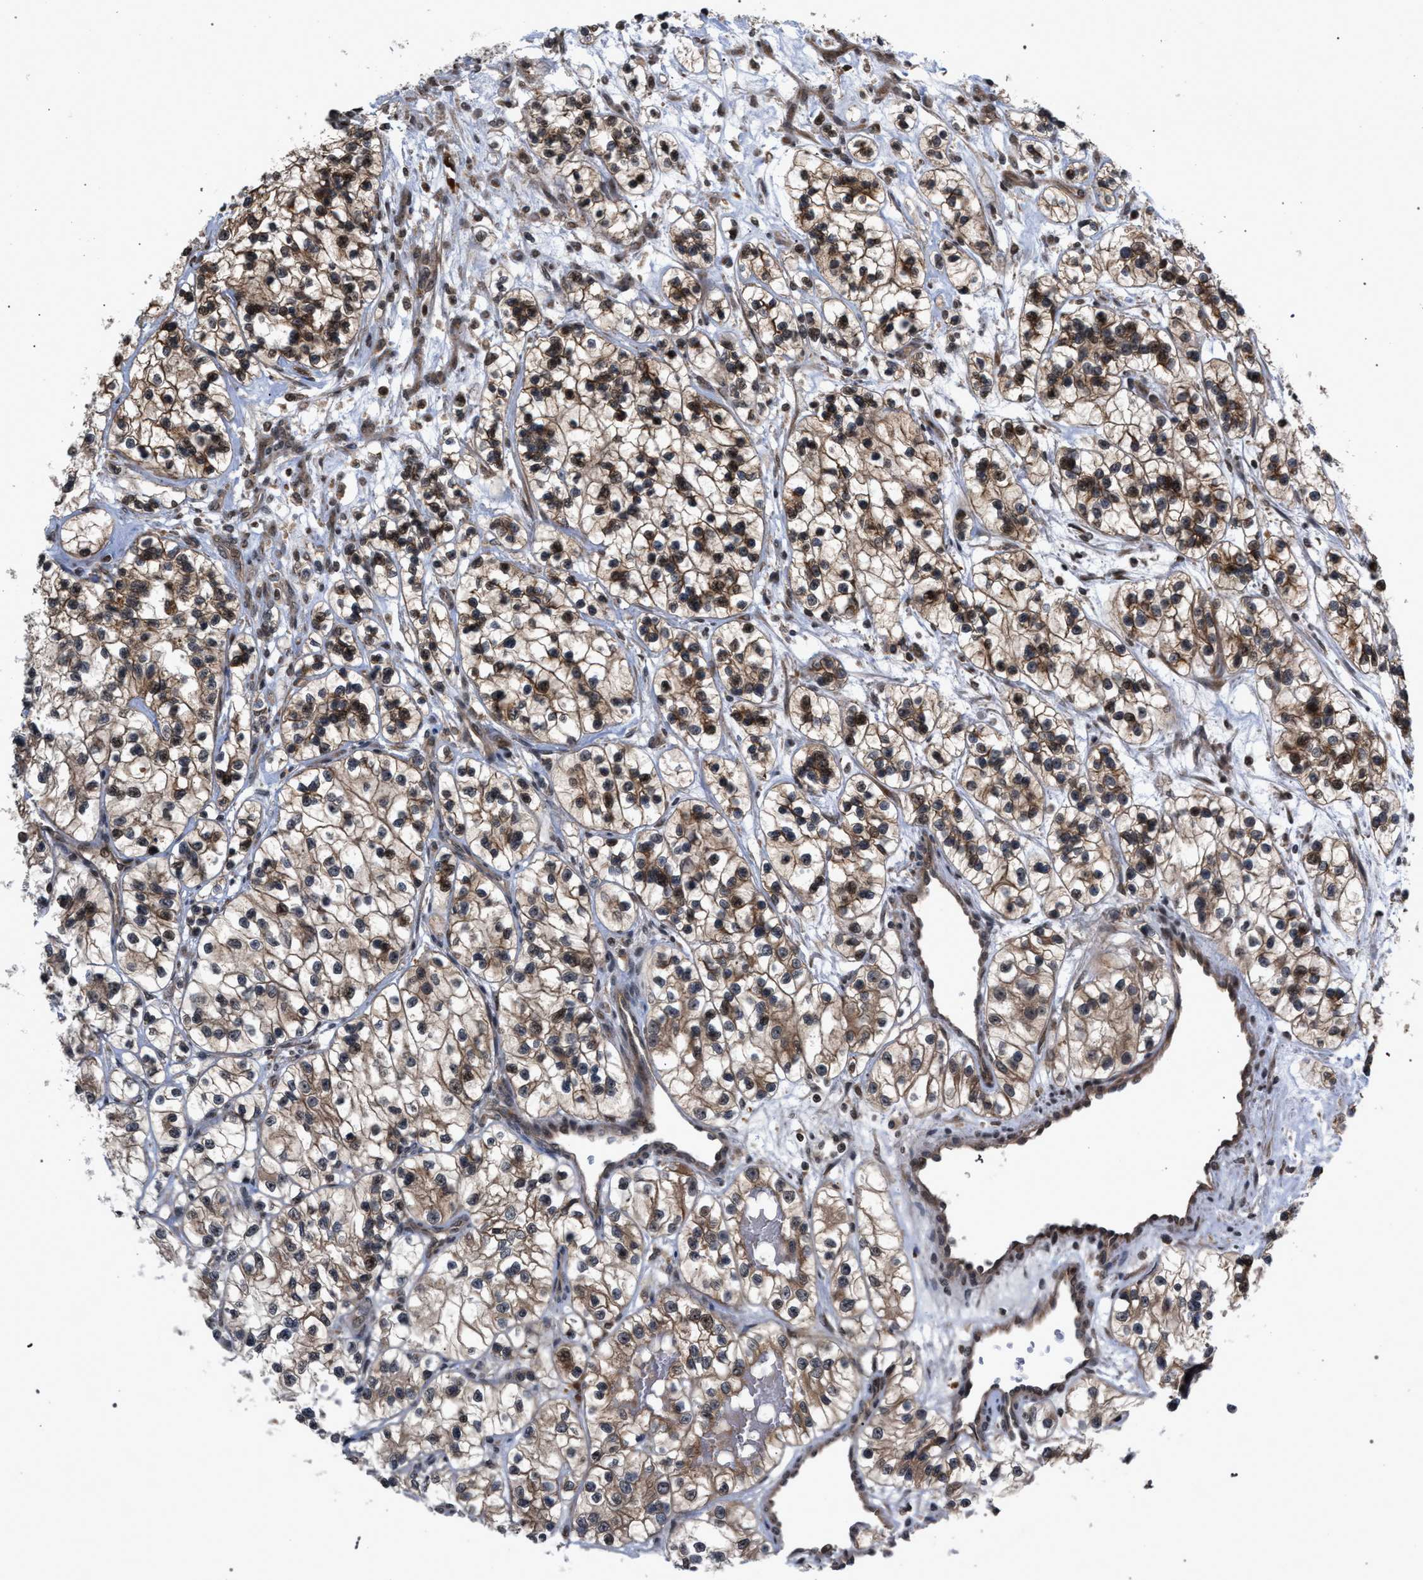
{"staining": {"intensity": "moderate", "quantity": ">75%", "location": "cytoplasmic/membranous"}, "tissue": "renal cancer", "cell_type": "Tumor cells", "image_type": "cancer", "snomed": [{"axis": "morphology", "description": "Adenocarcinoma, NOS"}, {"axis": "topography", "description": "Kidney"}], "caption": "Renal cancer (adenocarcinoma) stained with a protein marker reveals moderate staining in tumor cells.", "gene": "IRAK4", "patient": {"sex": "female", "age": 57}}